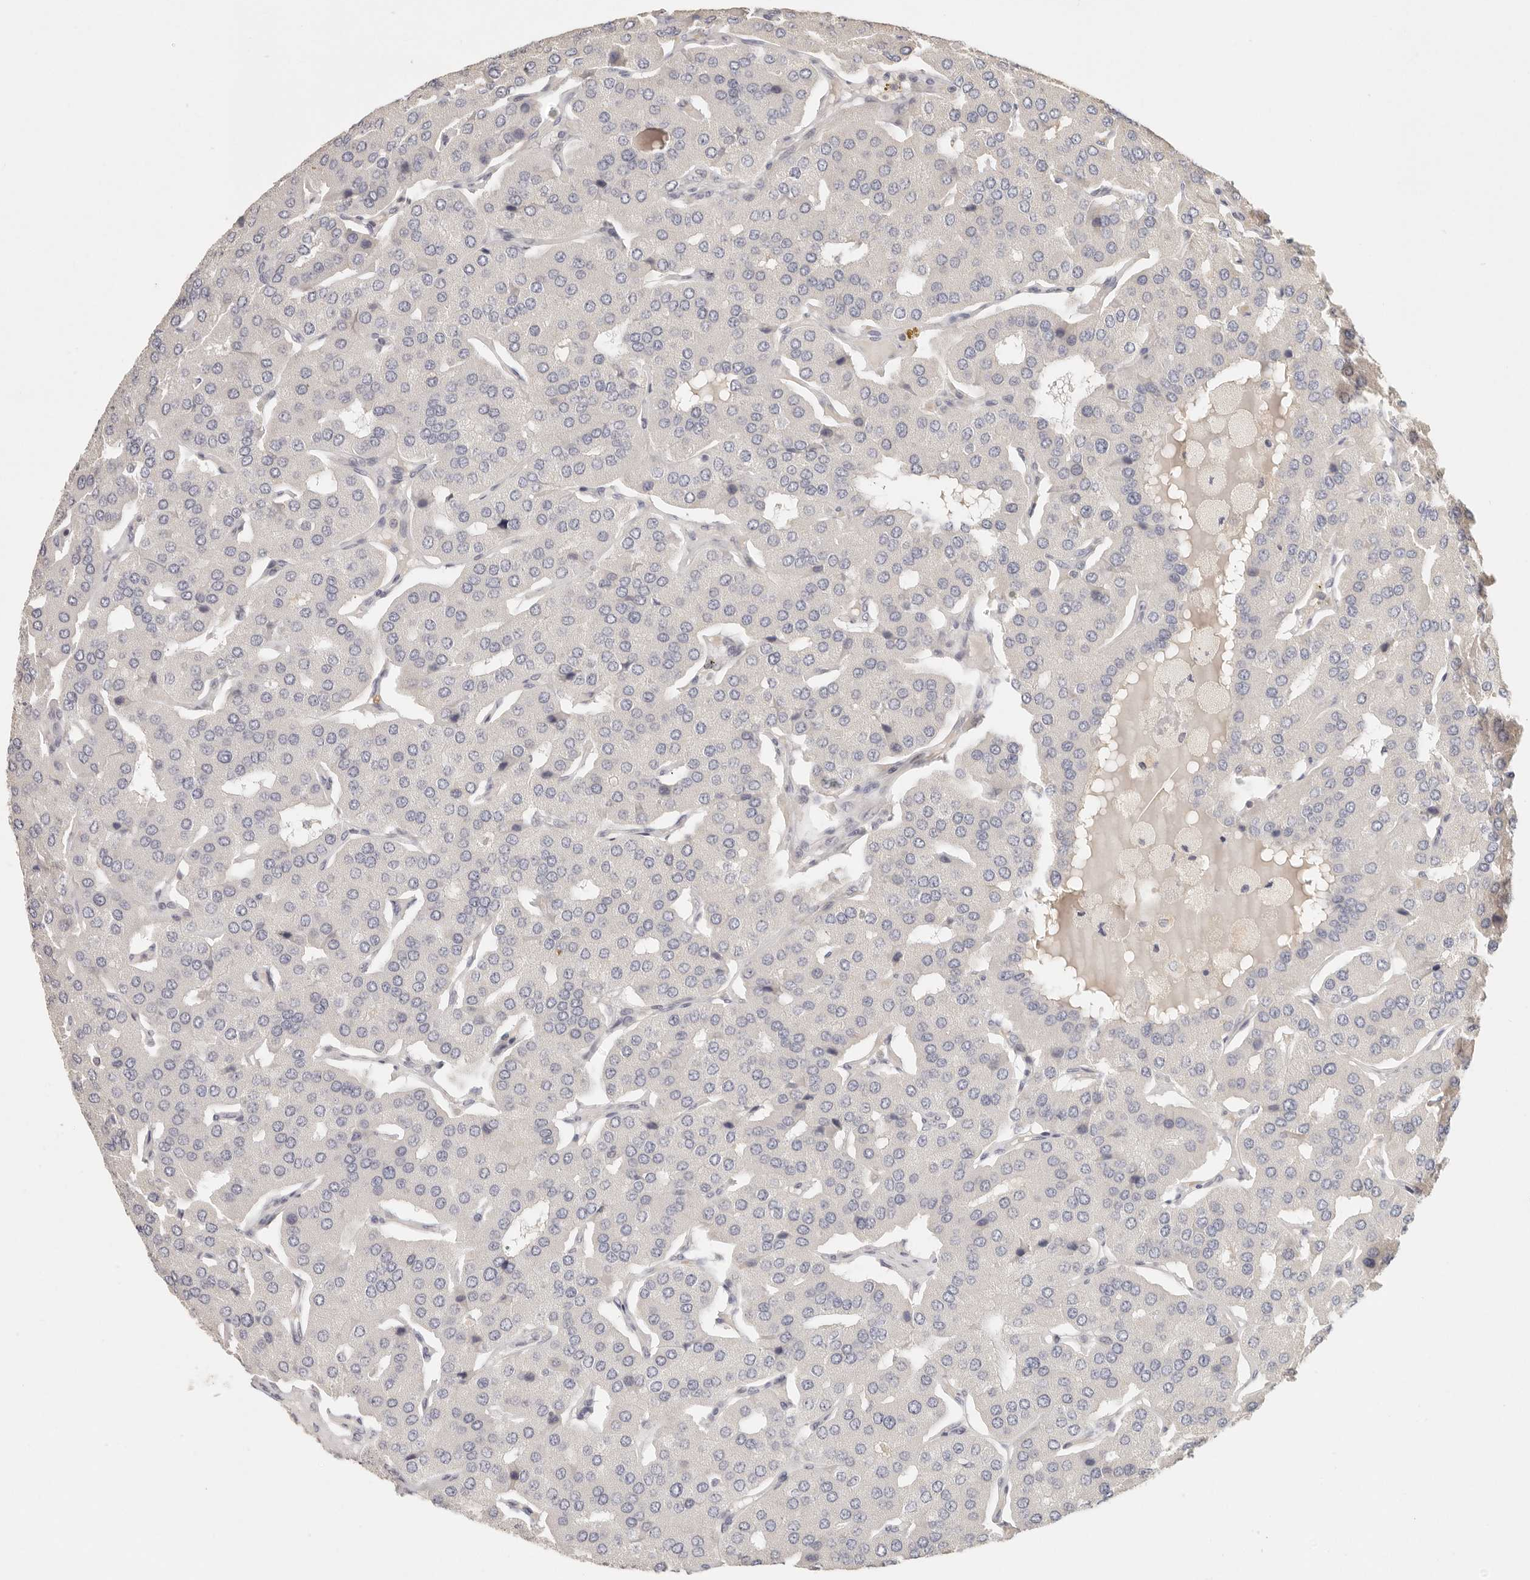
{"staining": {"intensity": "negative", "quantity": "none", "location": "none"}, "tissue": "parathyroid gland", "cell_type": "Glandular cells", "image_type": "normal", "snomed": [{"axis": "morphology", "description": "Normal tissue, NOS"}, {"axis": "morphology", "description": "Adenoma, NOS"}, {"axis": "topography", "description": "Parathyroid gland"}], "caption": "Immunohistochemistry of normal parathyroid gland shows no expression in glandular cells. Brightfield microscopy of IHC stained with DAB (brown) and hematoxylin (blue), captured at high magnification.", "gene": "CSK", "patient": {"sex": "female", "age": 86}}